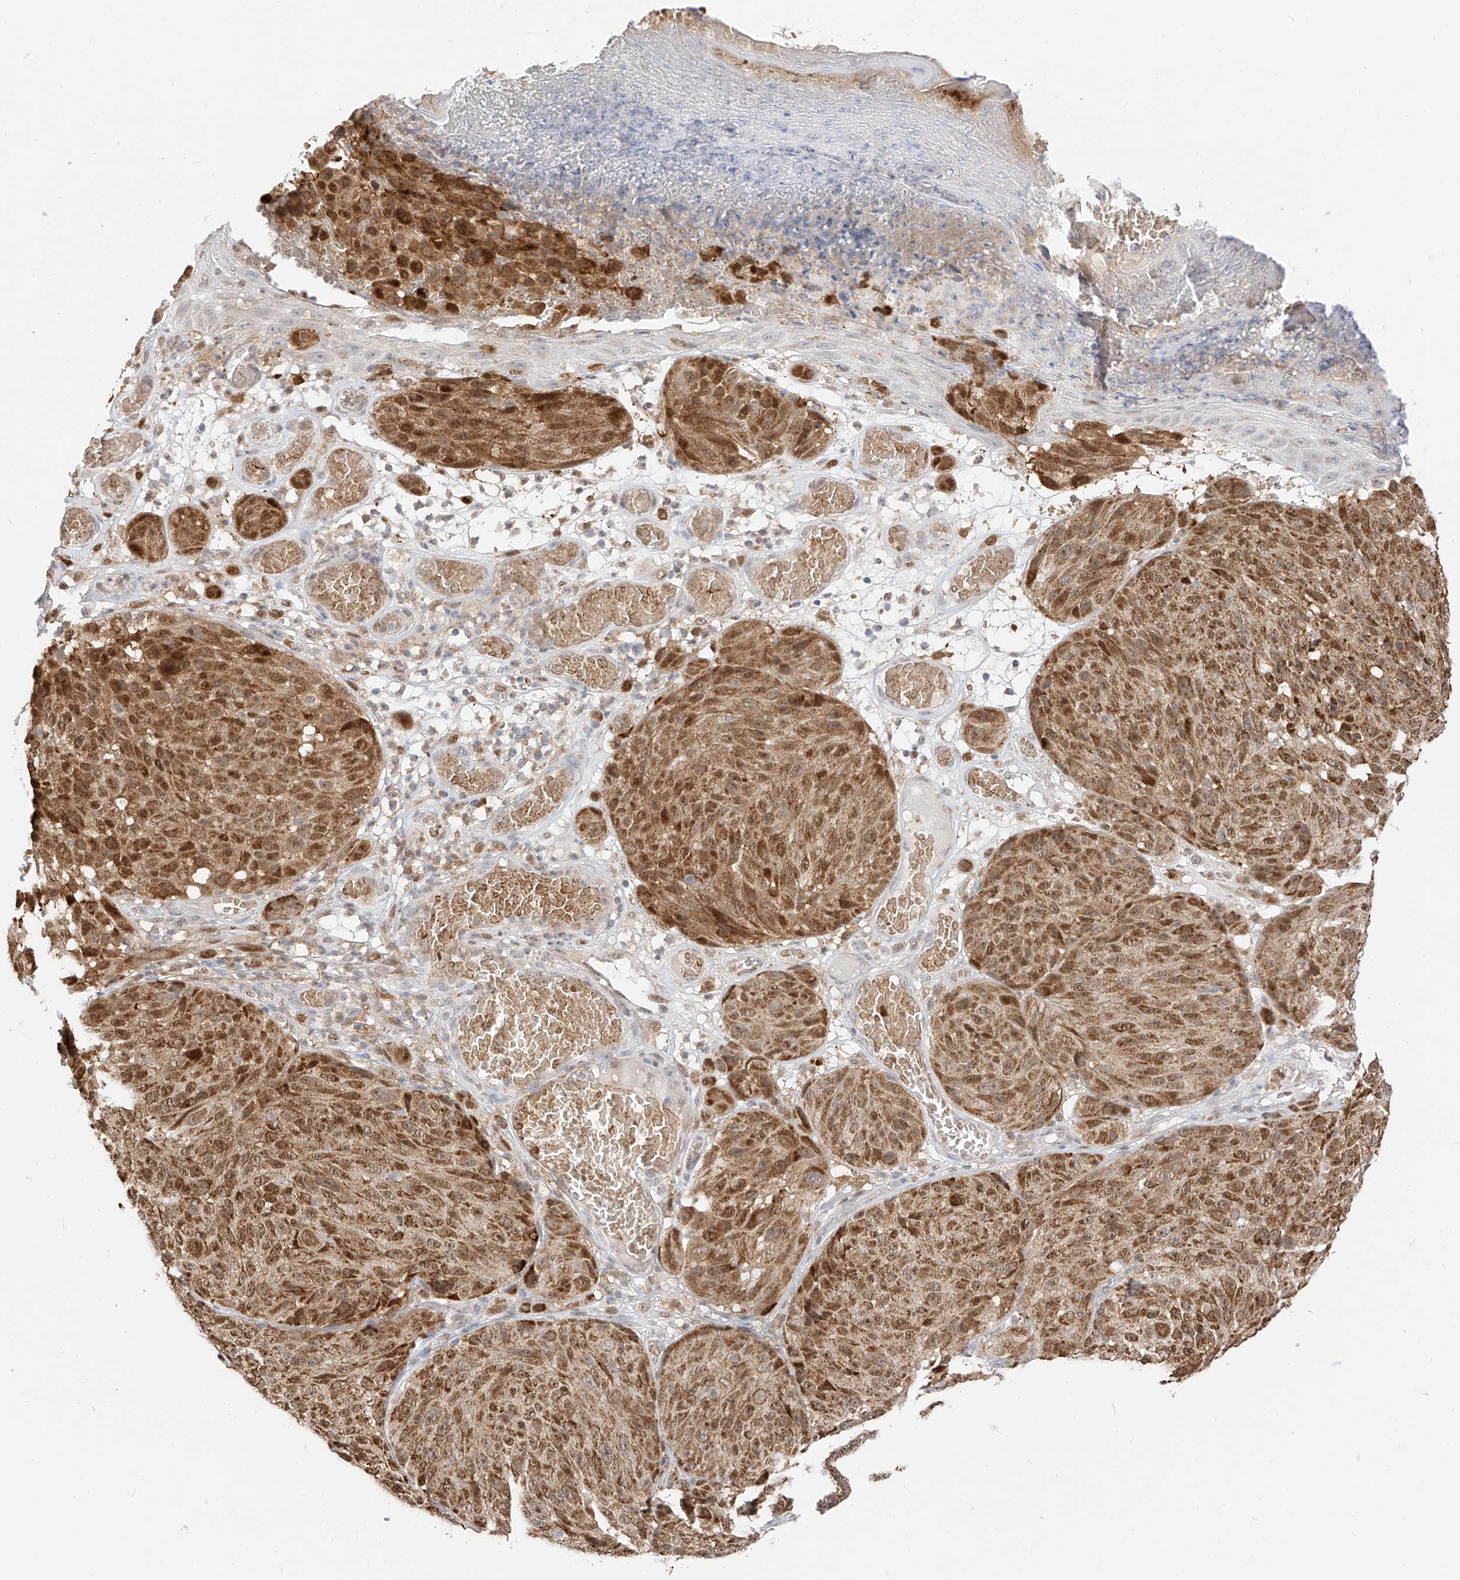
{"staining": {"intensity": "strong", "quantity": ">75%", "location": "cytoplasmic/membranous,nuclear"}, "tissue": "melanoma", "cell_type": "Tumor cells", "image_type": "cancer", "snomed": [{"axis": "morphology", "description": "Malignant melanoma, NOS"}, {"axis": "topography", "description": "Skin"}], "caption": "Immunohistochemical staining of melanoma shows strong cytoplasmic/membranous and nuclear protein positivity in about >75% of tumor cells.", "gene": "MTUS2", "patient": {"sex": "male", "age": 83}}